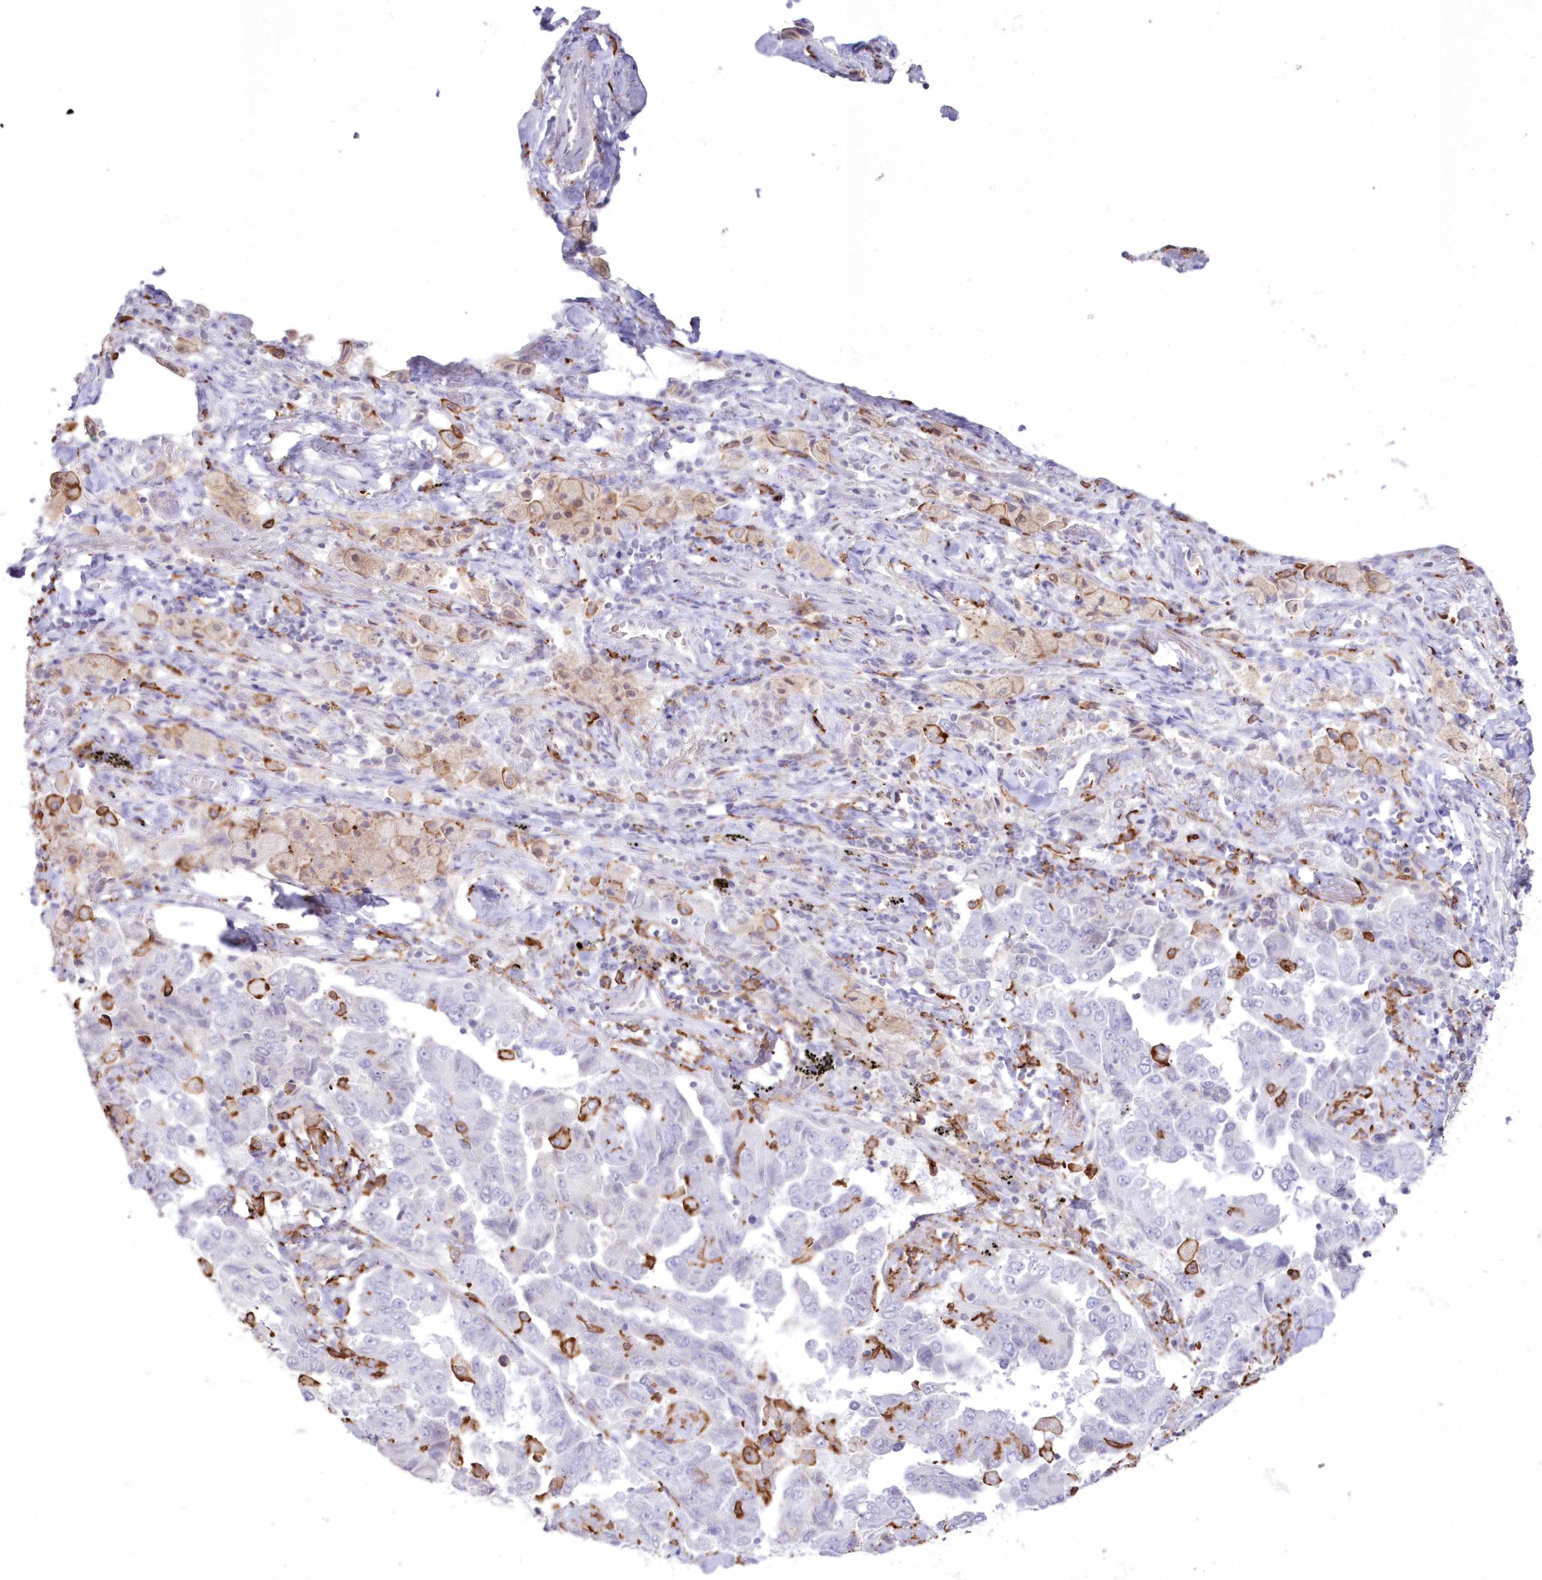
{"staining": {"intensity": "negative", "quantity": "none", "location": "none"}, "tissue": "lung cancer", "cell_type": "Tumor cells", "image_type": "cancer", "snomed": [{"axis": "morphology", "description": "Adenocarcinoma, NOS"}, {"axis": "topography", "description": "Lung"}], "caption": "This is an IHC micrograph of lung cancer. There is no staining in tumor cells.", "gene": "C11orf1", "patient": {"sex": "female", "age": 51}}